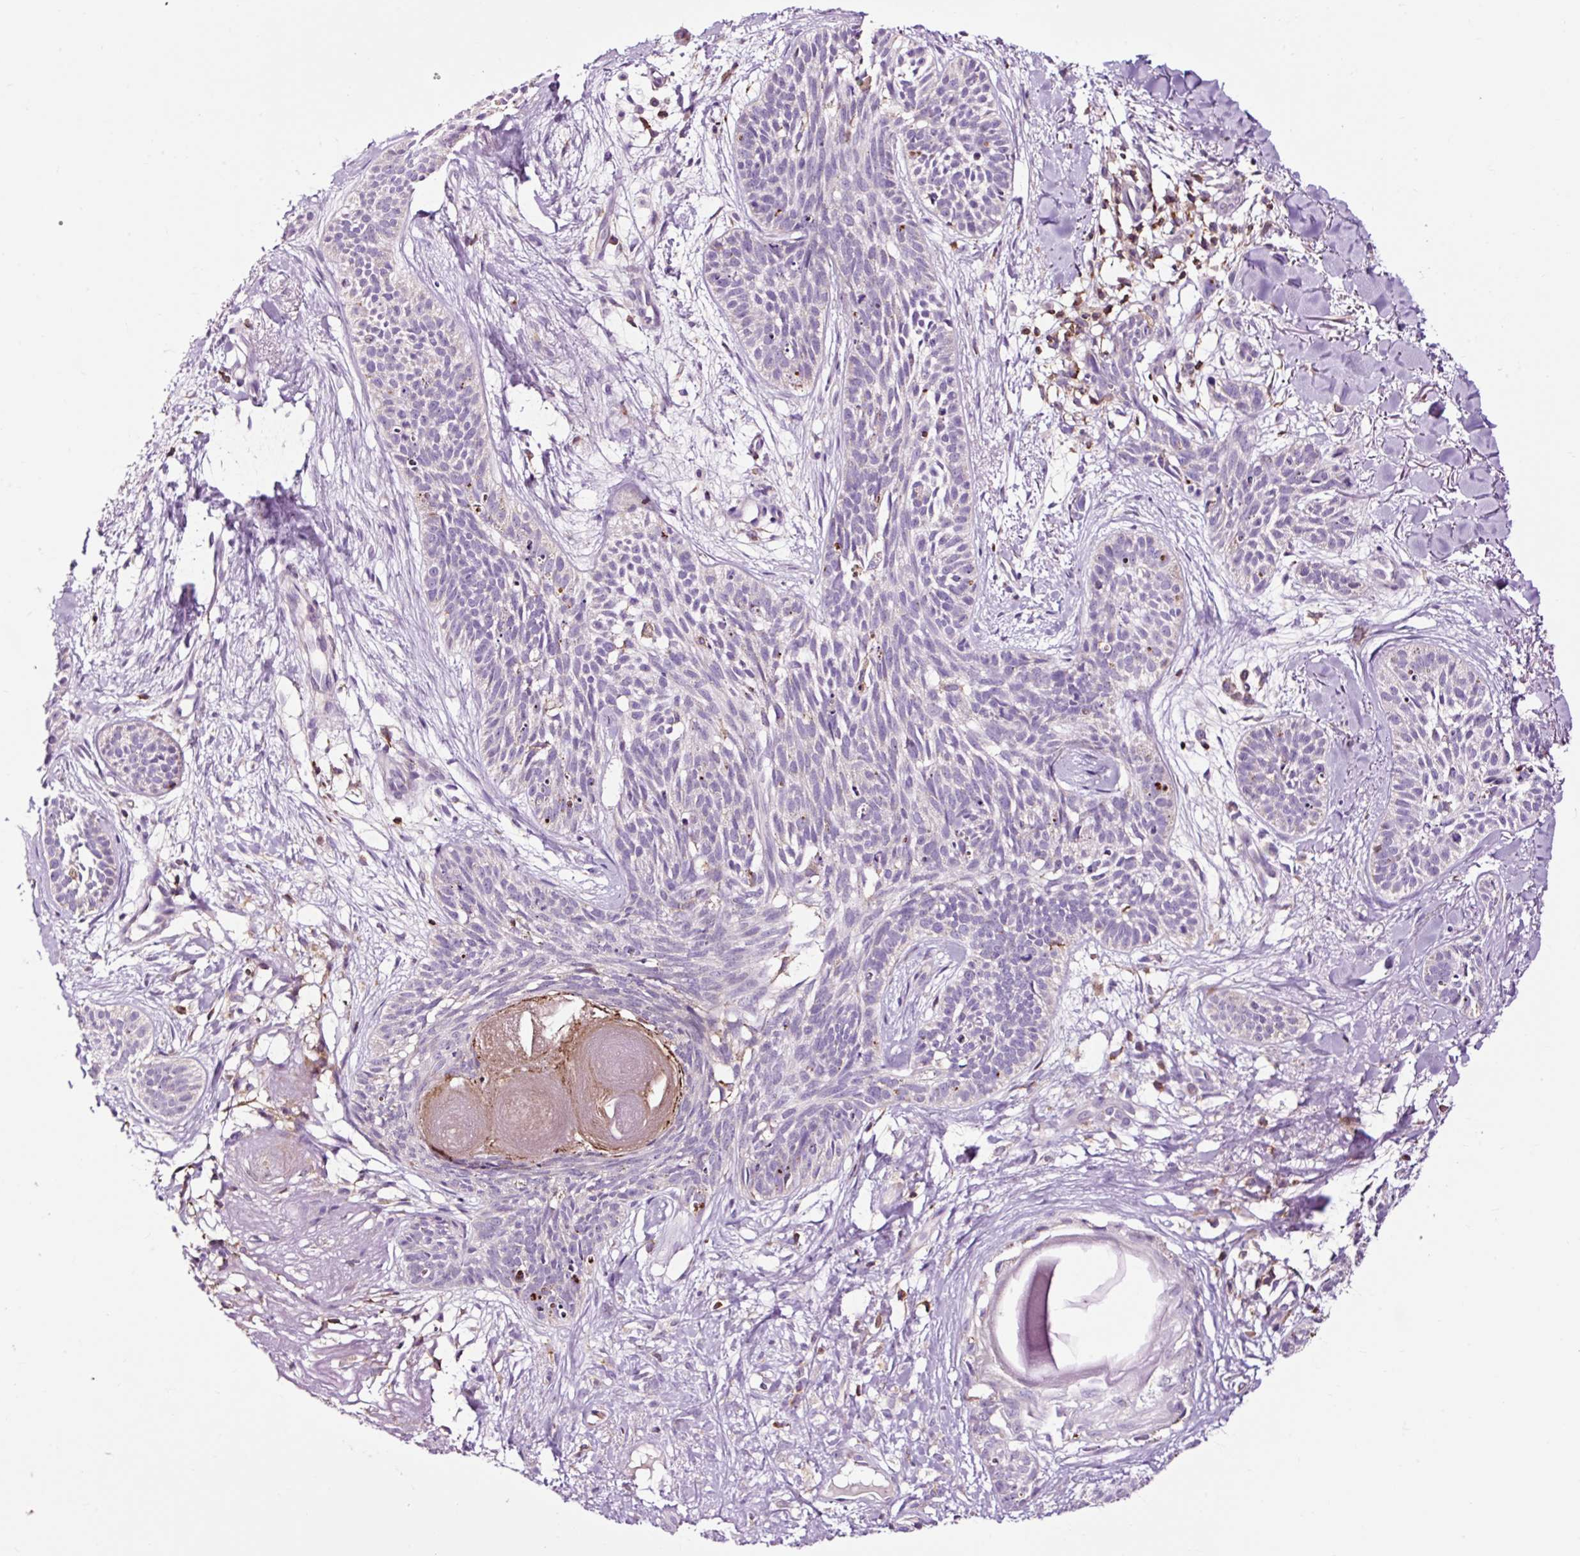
{"staining": {"intensity": "negative", "quantity": "none", "location": "none"}, "tissue": "skin cancer", "cell_type": "Tumor cells", "image_type": "cancer", "snomed": [{"axis": "morphology", "description": "Basal cell carcinoma"}, {"axis": "topography", "description": "Skin"}], "caption": "Tumor cells are negative for protein expression in human skin cancer (basal cell carcinoma).", "gene": "CD83", "patient": {"sex": "male", "age": 52}}